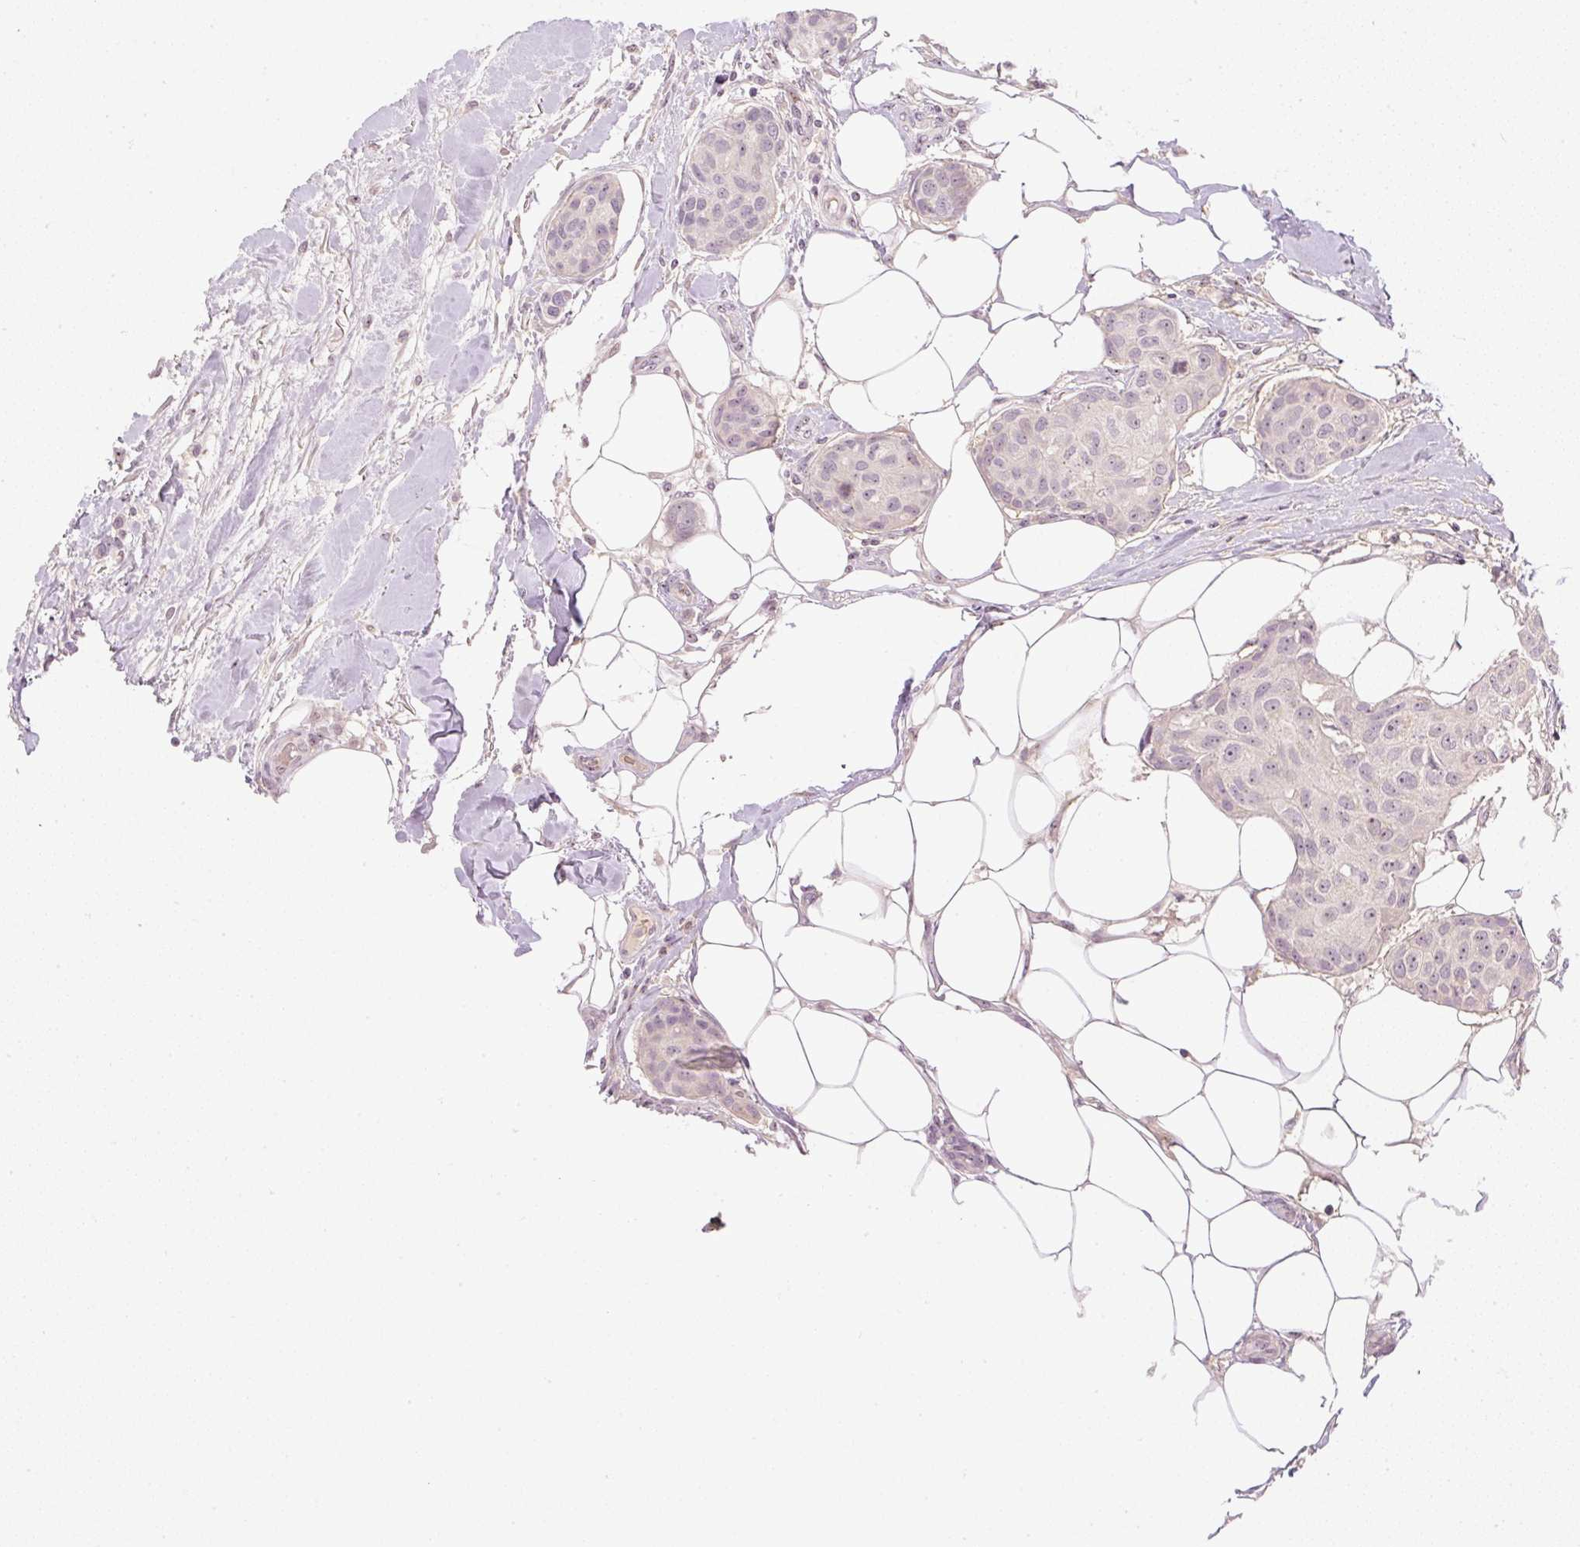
{"staining": {"intensity": "weak", "quantity": "<25%", "location": "nuclear"}, "tissue": "breast cancer", "cell_type": "Tumor cells", "image_type": "cancer", "snomed": [{"axis": "morphology", "description": "Duct carcinoma"}, {"axis": "topography", "description": "Breast"}, {"axis": "topography", "description": "Lymph node"}], "caption": "High magnification brightfield microscopy of breast cancer (infiltrating ductal carcinoma) stained with DAB (brown) and counterstained with hematoxylin (blue): tumor cells show no significant staining. Brightfield microscopy of IHC stained with DAB (3,3'-diaminobenzidine) (brown) and hematoxylin (blue), captured at high magnification.", "gene": "AAR2", "patient": {"sex": "female", "age": 80}}